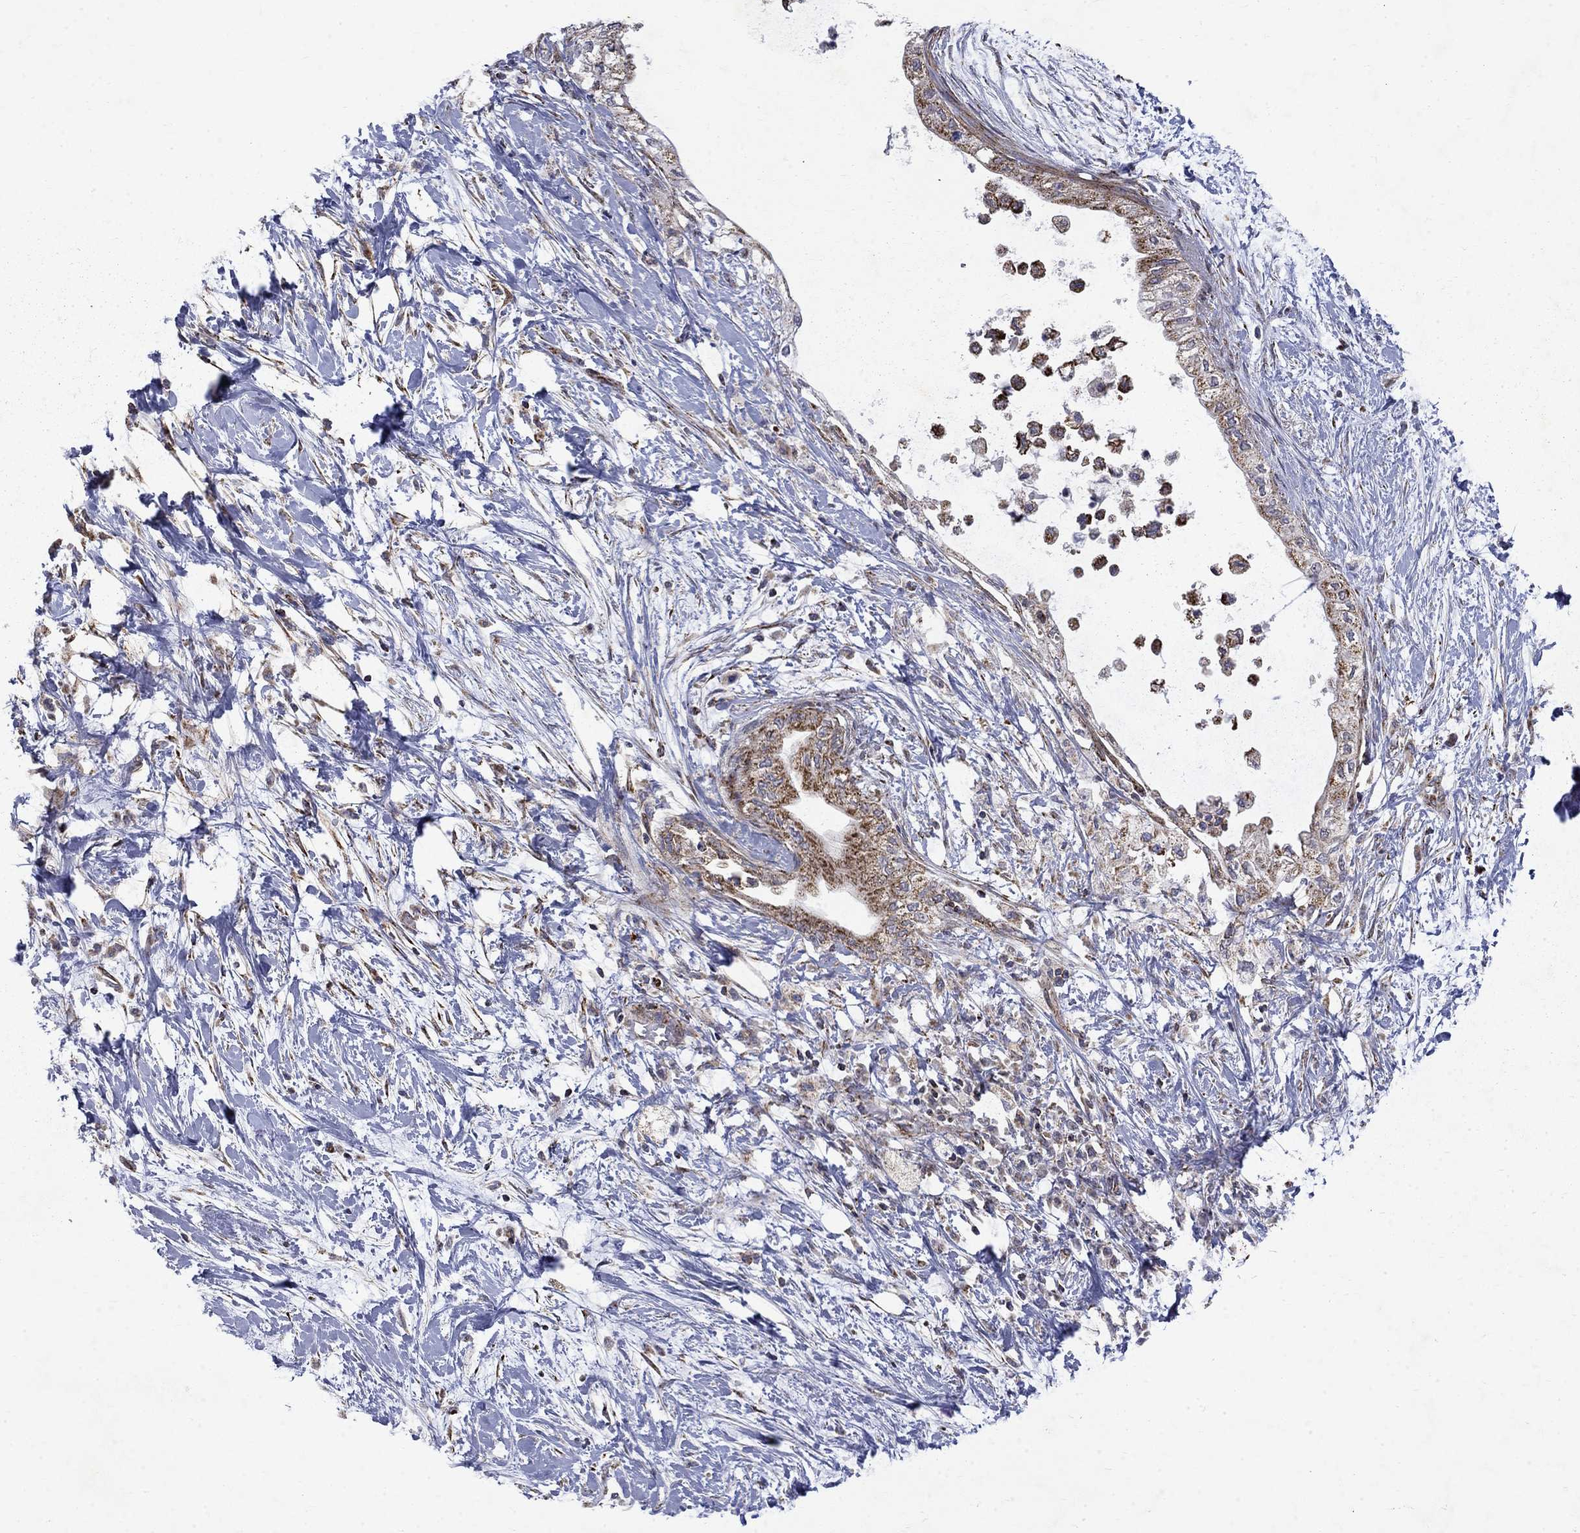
{"staining": {"intensity": "moderate", "quantity": "<25%", "location": "cytoplasmic/membranous"}, "tissue": "pancreatic cancer", "cell_type": "Tumor cells", "image_type": "cancer", "snomed": [{"axis": "morphology", "description": "Normal tissue, NOS"}, {"axis": "morphology", "description": "Adenocarcinoma, NOS"}, {"axis": "topography", "description": "Pancreas"}, {"axis": "topography", "description": "Duodenum"}], "caption": "The immunohistochemical stain highlights moderate cytoplasmic/membranous staining in tumor cells of adenocarcinoma (pancreatic) tissue.", "gene": "PCBP3", "patient": {"sex": "female", "age": 60}}